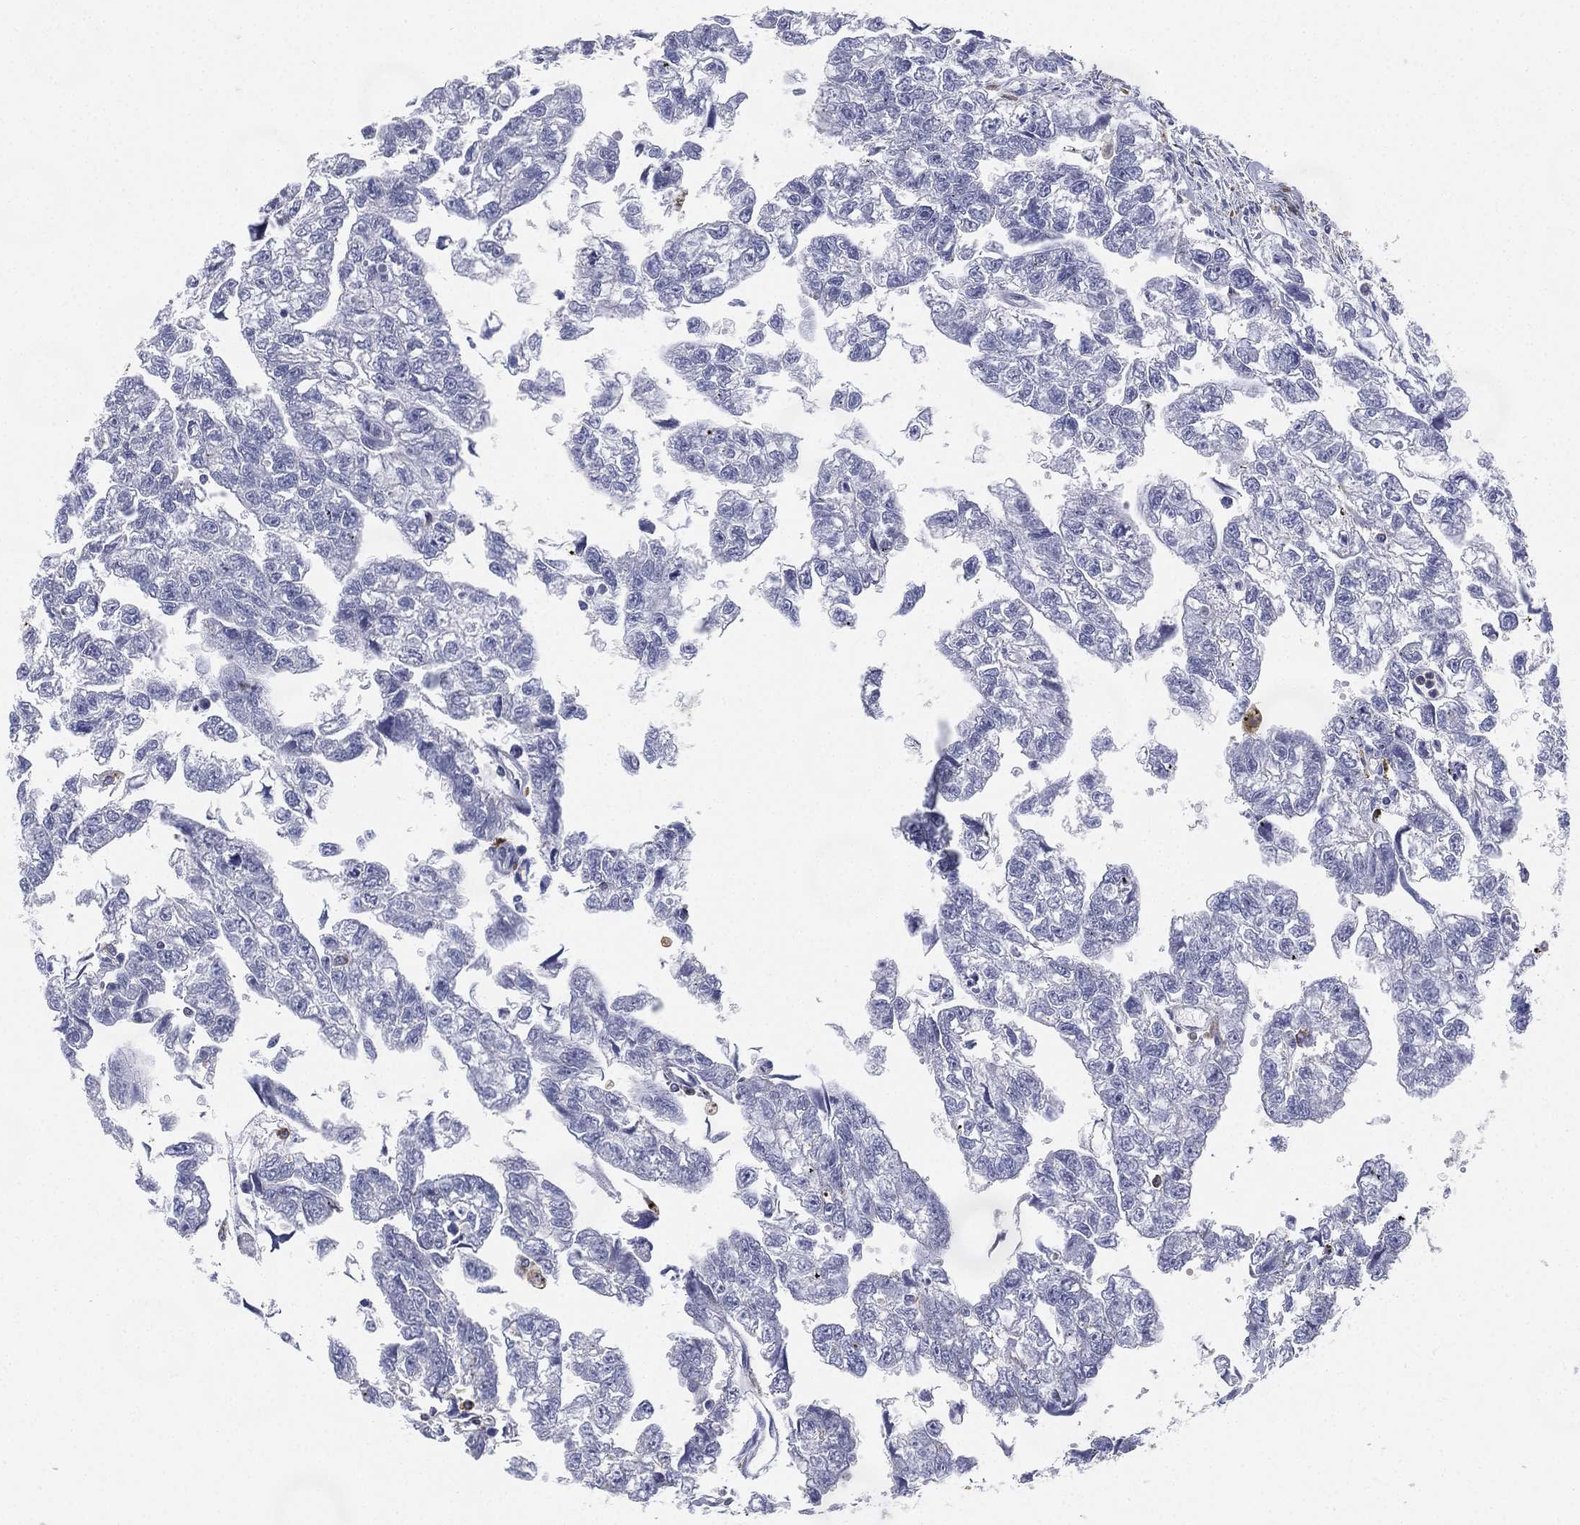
{"staining": {"intensity": "negative", "quantity": "none", "location": "none"}, "tissue": "testis cancer", "cell_type": "Tumor cells", "image_type": "cancer", "snomed": [{"axis": "morphology", "description": "Carcinoma, Embryonal, NOS"}, {"axis": "morphology", "description": "Teratoma, malignant, NOS"}, {"axis": "topography", "description": "Testis"}], "caption": "Malignant teratoma (testis) stained for a protein using IHC exhibits no expression tumor cells.", "gene": "NPC2", "patient": {"sex": "male", "age": 44}}